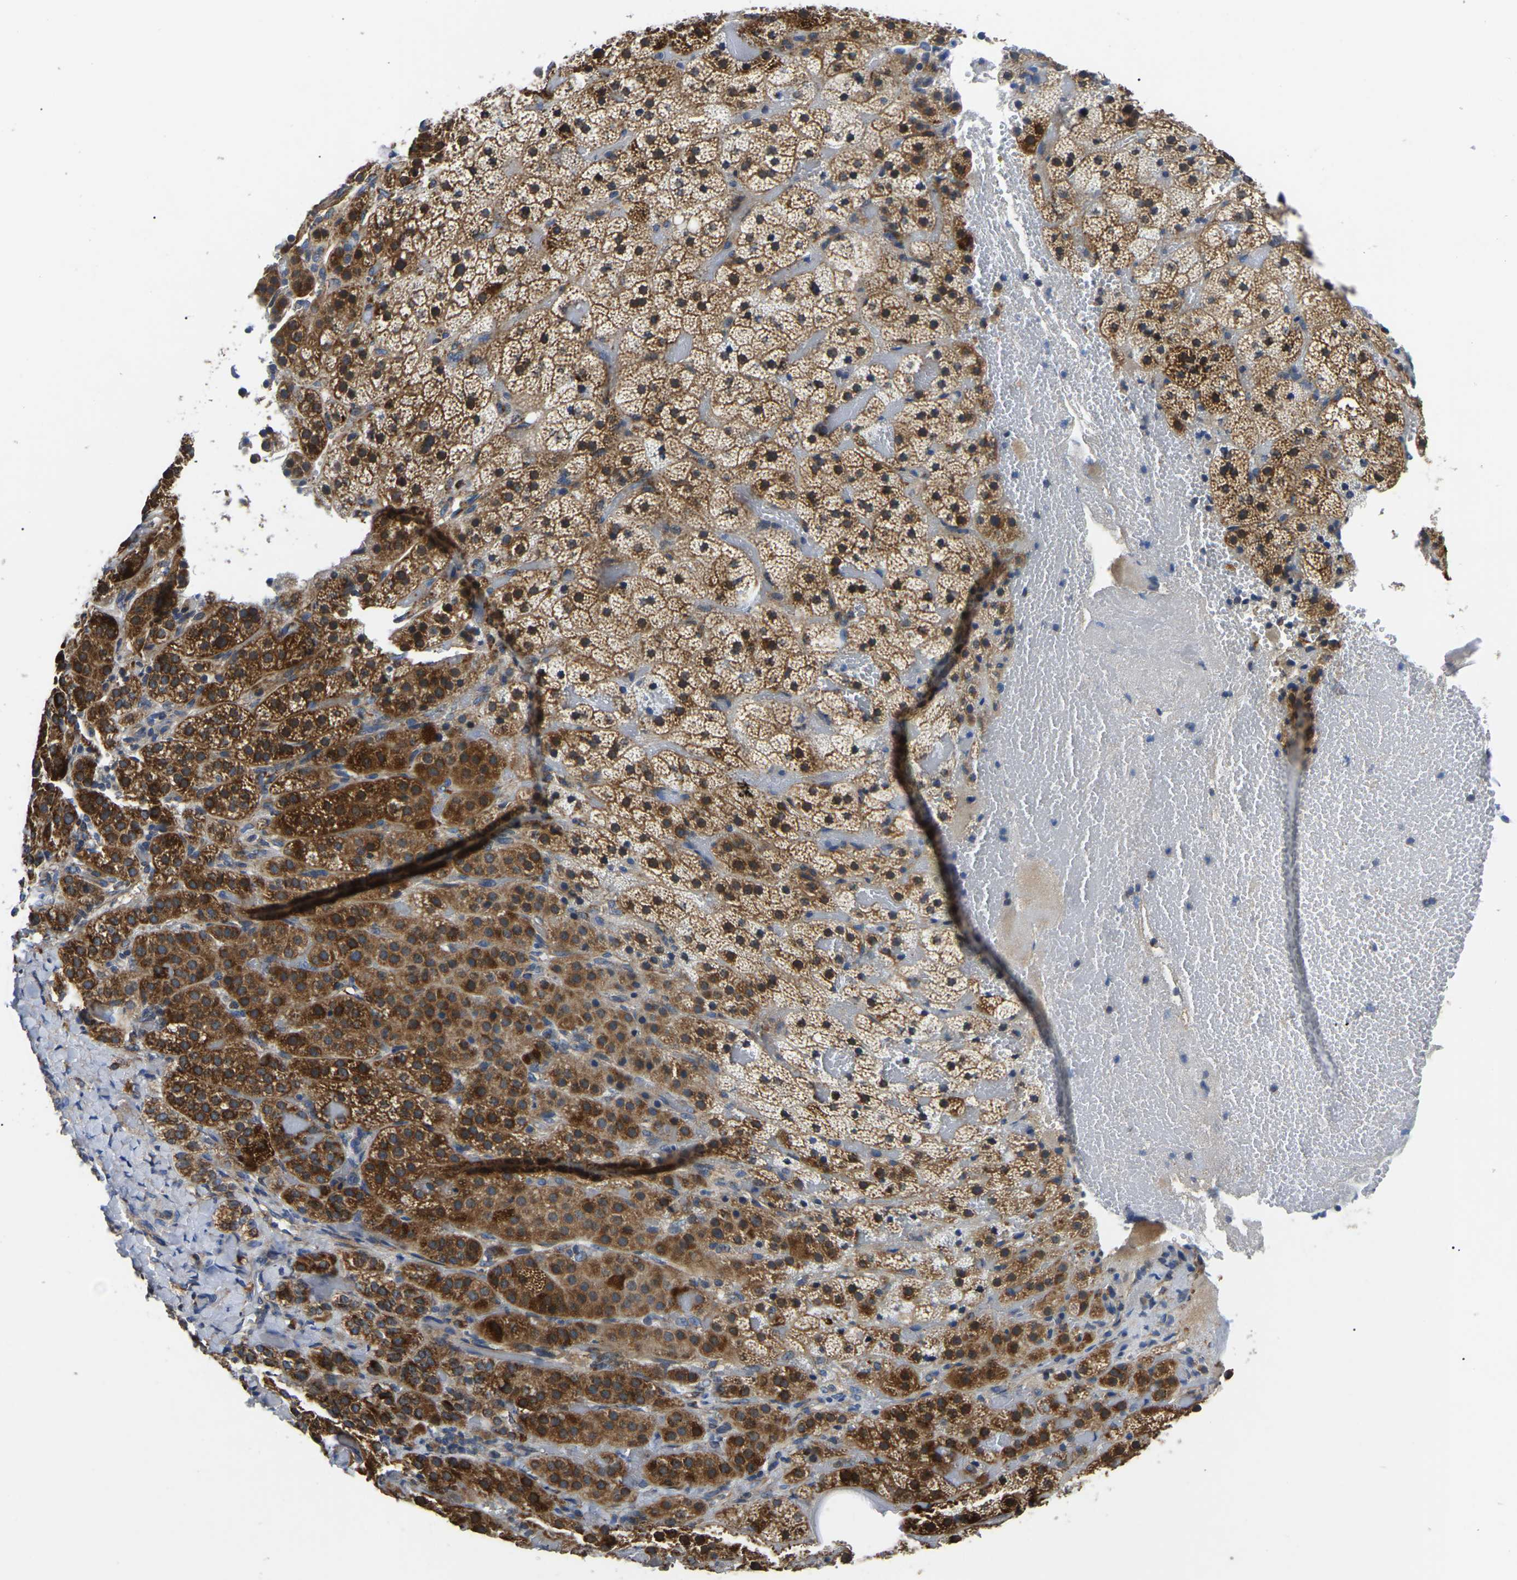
{"staining": {"intensity": "strong", "quantity": ">75%", "location": "cytoplasmic/membranous"}, "tissue": "adrenal gland", "cell_type": "Glandular cells", "image_type": "normal", "snomed": [{"axis": "morphology", "description": "Normal tissue, NOS"}, {"axis": "topography", "description": "Adrenal gland"}], "caption": "The micrograph exhibits a brown stain indicating the presence of a protein in the cytoplasmic/membranous of glandular cells in adrenal gland. (DAB (3,3'-diaminobenzidine) IHC with brightfield microscopy, high magnification).", "gene": "PPM1E", "patient": {"sex": "female", "age": 59}}